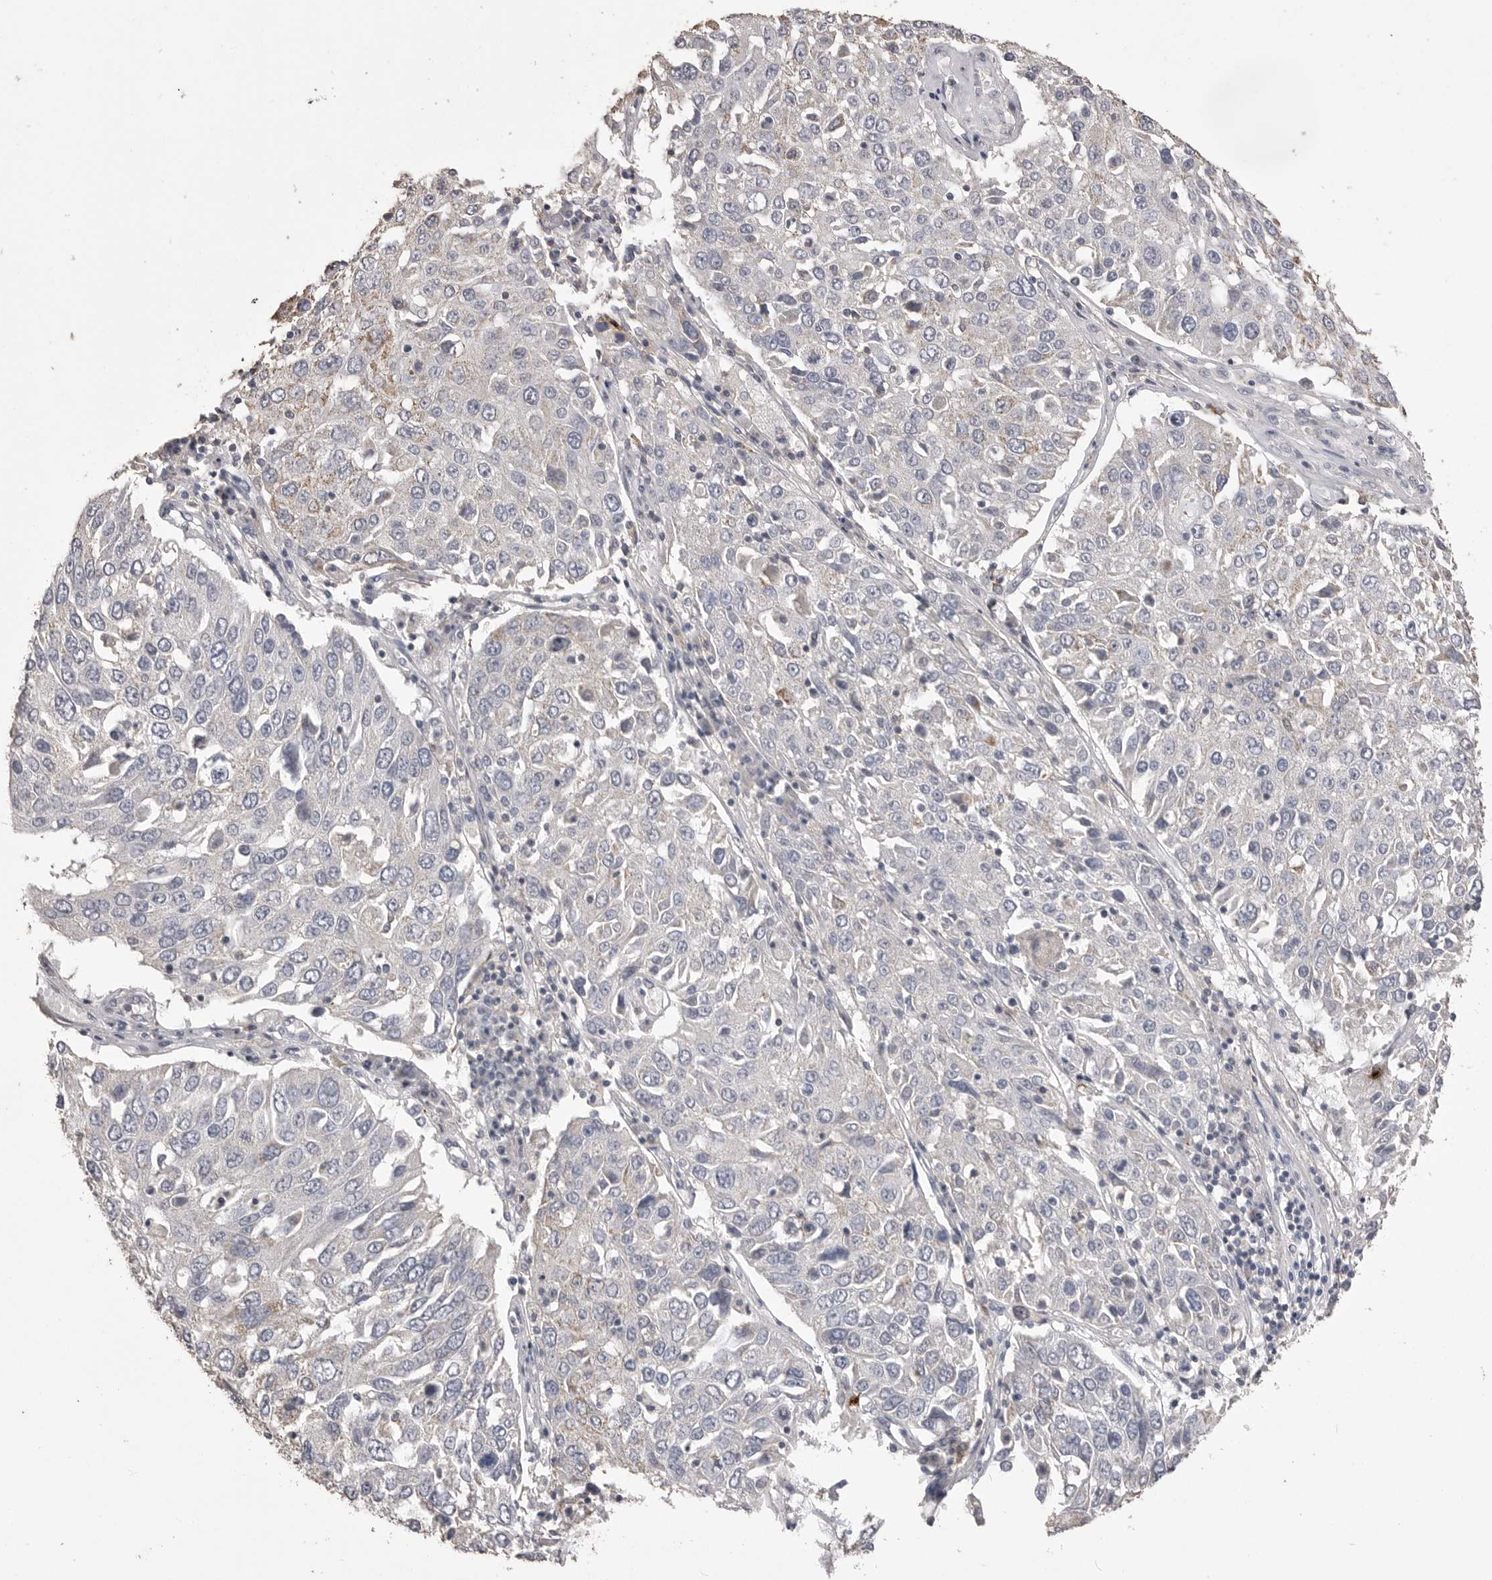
{"staining": {"intensity": "weak", "quantity": "<25%", "location": "cytoplasmic/membranous"}, "tissue": "lung cancer", "cell_type": "Tumor cells", "image_type": "cancer", "snomed": [{"axis": "morphology", "description": "Squamous cell carcinoma, NOS"}, {"axis": "topography", "description": "Lung"}], "caption": "Immunohistochemical staining of human lung squamous cell carcinoma reveals no significant expression in tumor cells.", "gene": "MMP7", "patient": {"sex": "male", "age": 65}}